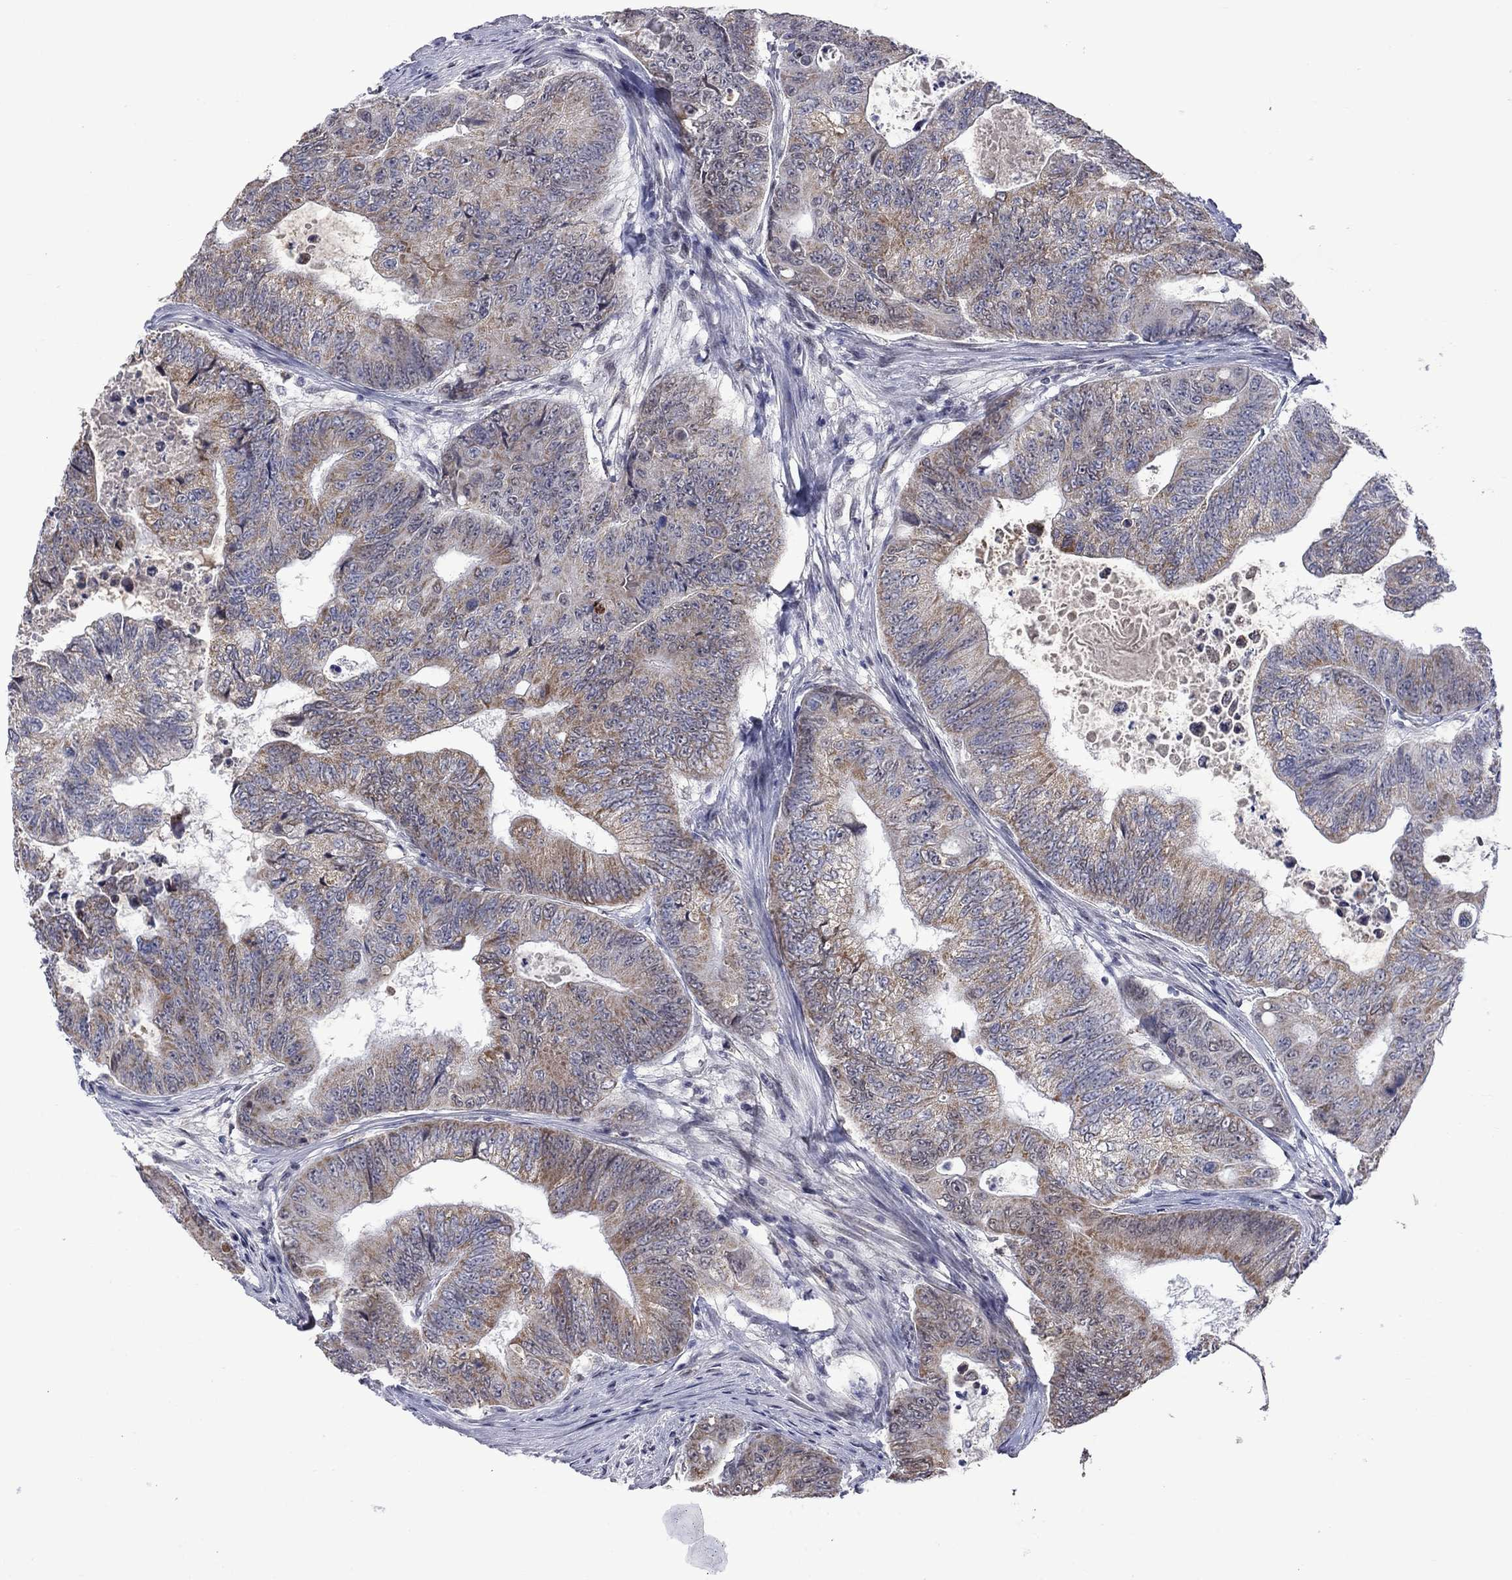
{"staining": {"intensity": "weak", "quantity": ">75%", "location": "cytoplasmic/membranous"}, "tissue": "colorectal cancer", "cell_type": "Tumor cells", "image_type": "cancer", "snomed": [{"axis": "morphology", "description": "Adenocarcinoma, NOS"}, {"axis": "topography", "description": "Colon"}], "caption": "Human adenocarcinoma (colorectal) stained with a protein marker reveals weak staining in tumor cells.", "gene": "KCNJ16", "patient": {"sex": "female", "age": 48}}